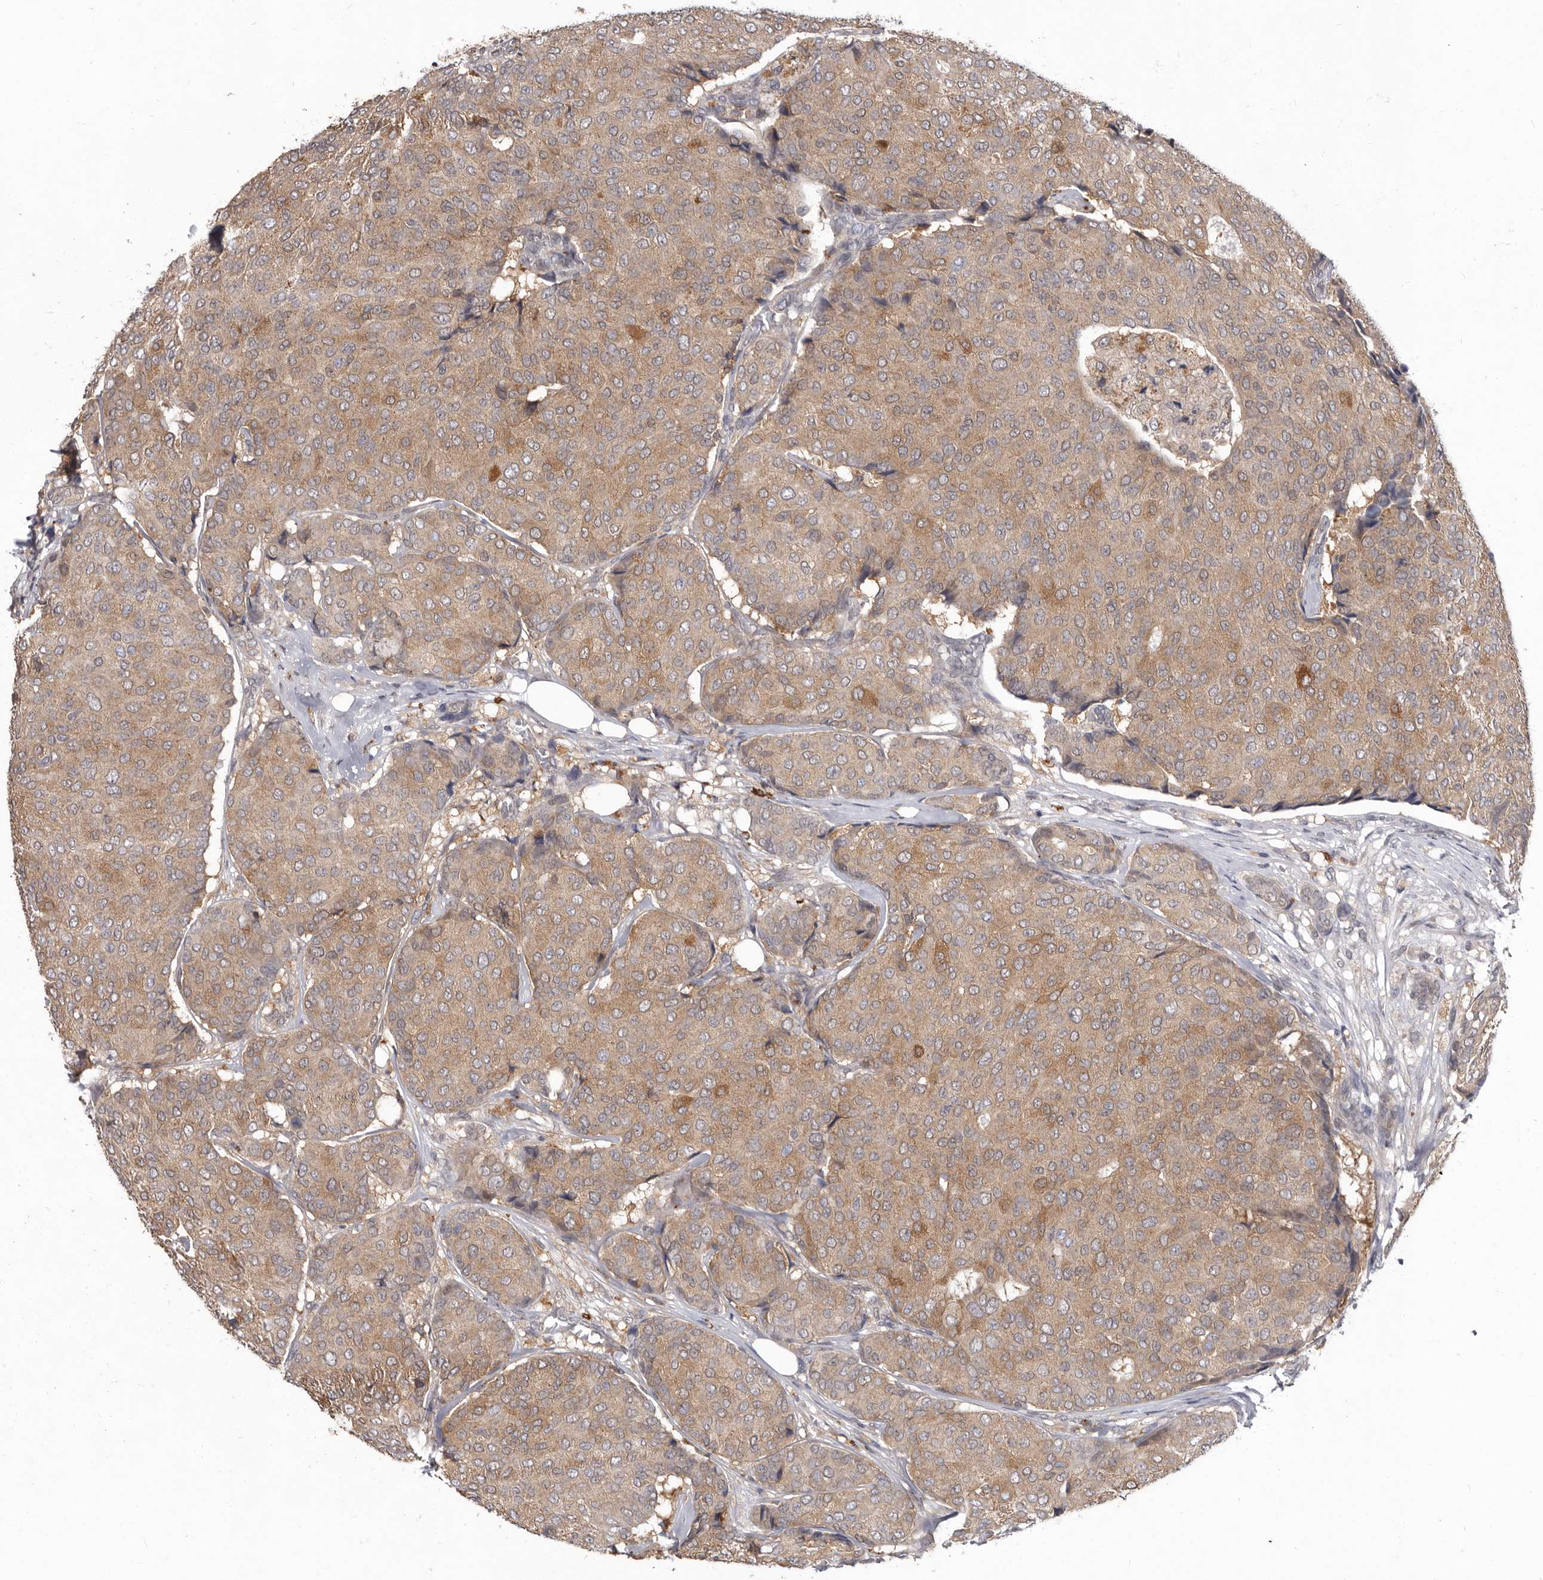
{"staining": {"intensity": "moderate", "quantity": ">75%", "location": "cytoplasmic/membranous"}, "tissue": "breast cancer", "cell_type": "Tumor cells", "image_type": "cancer", "snomed": [{"axis": "morphology", "description": "Duct carcinoma"}, {"axis": "topography", "description": "Breast"}], "caption": "This image exhibits breast infiltrating ductal carcinoma stained with immunohistochemistry to label a protein in brown. The cytoplasmic/membranous of tumor cells show moderate positivity for the protein. Nuclei are counter-stained blue.", "gene": "ACLY", "patient": {"sex": "female", "age": 75}}